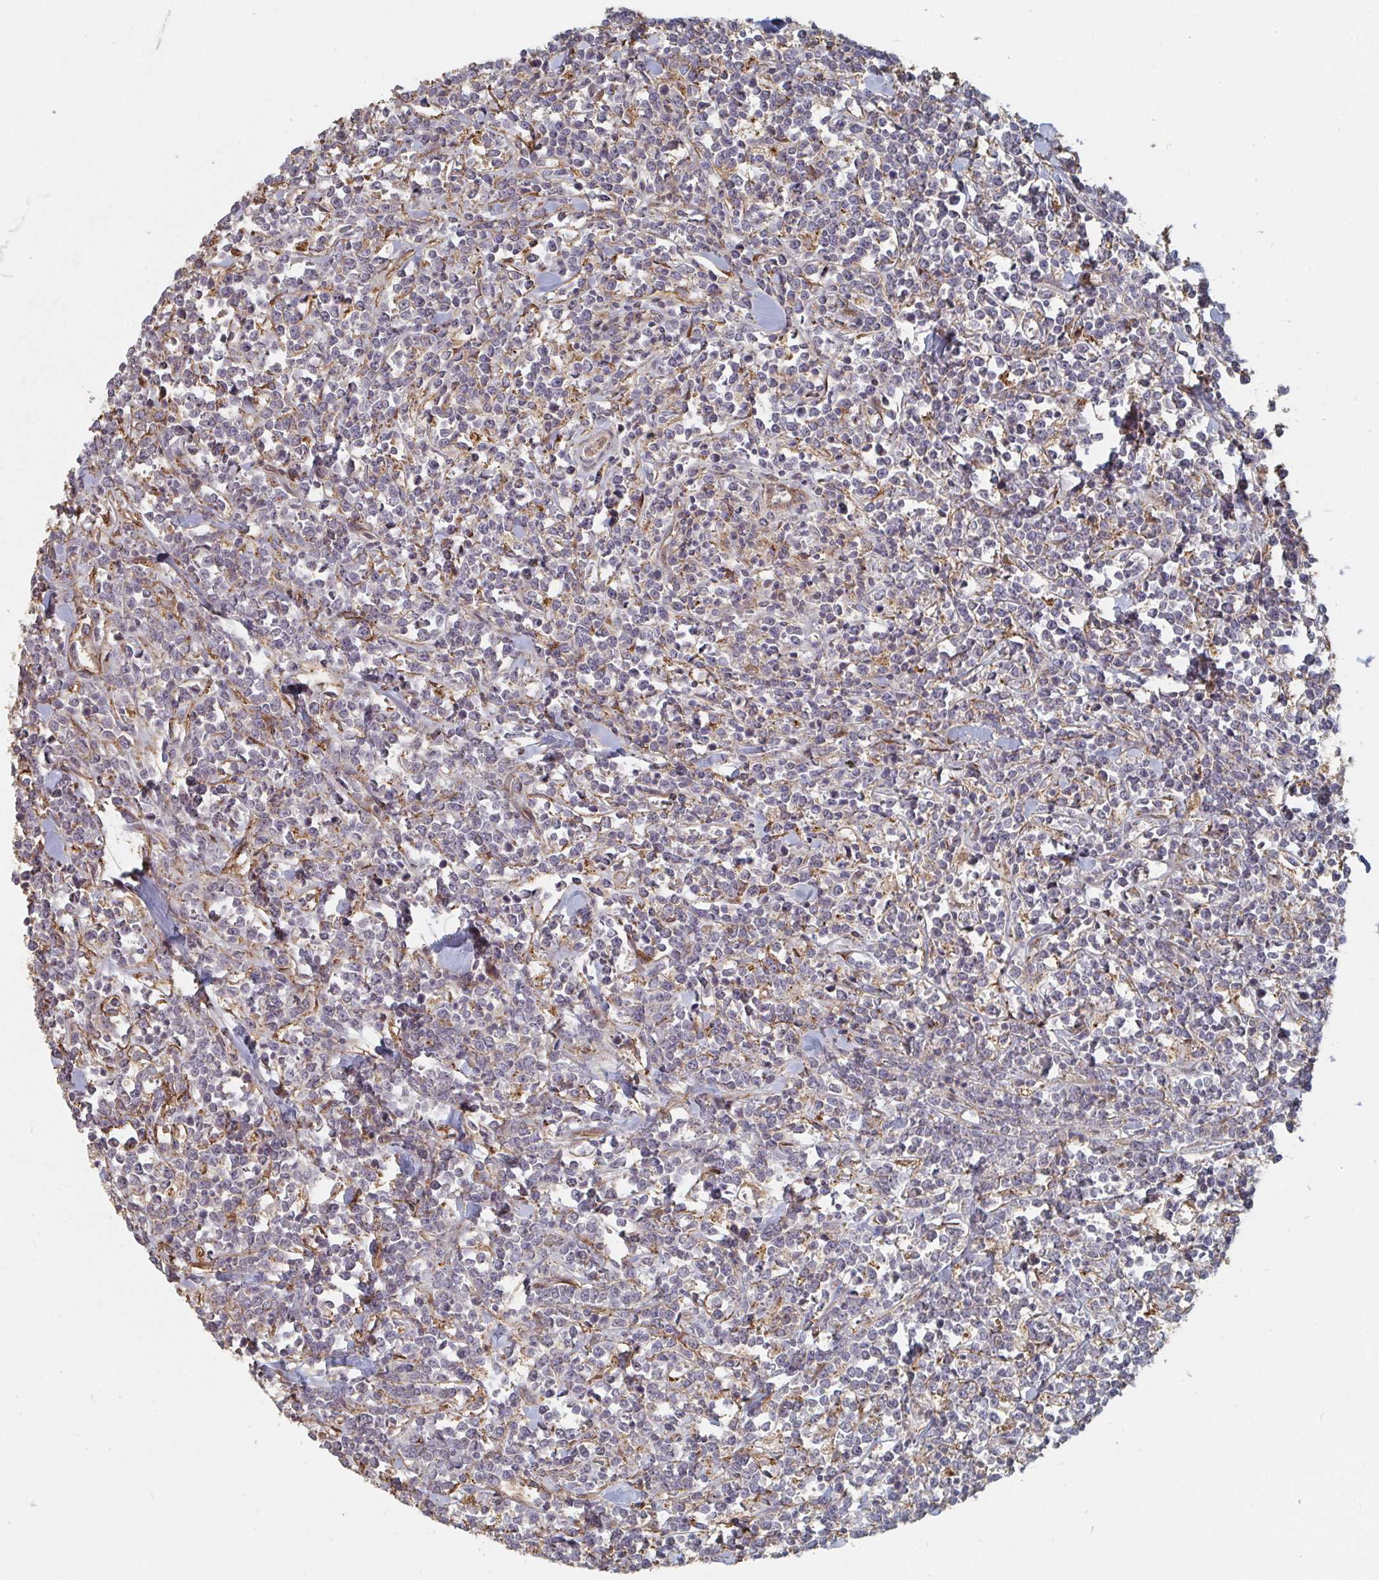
{"staining": {"intensity": "negative", "quantity": "none", "location": "none"}, "tissue": "lymphoma", "cell_type": "Tumor cells", "image_type": "cancer", "snomed": [{"axis": "morphology", "description": "Malignant lymphoma, non-Hodgkin's type, High grade"}, {"axis": "topography", "description": "Small intestine"}, {"axis": "topography", "description": "Colon"}], "caption": "Lymphoma was stained to show a protein in brown. There is no significant positivity in tumor cells.", "gene": "PTEN", "patient": {"sex": "male", "age": 8}}